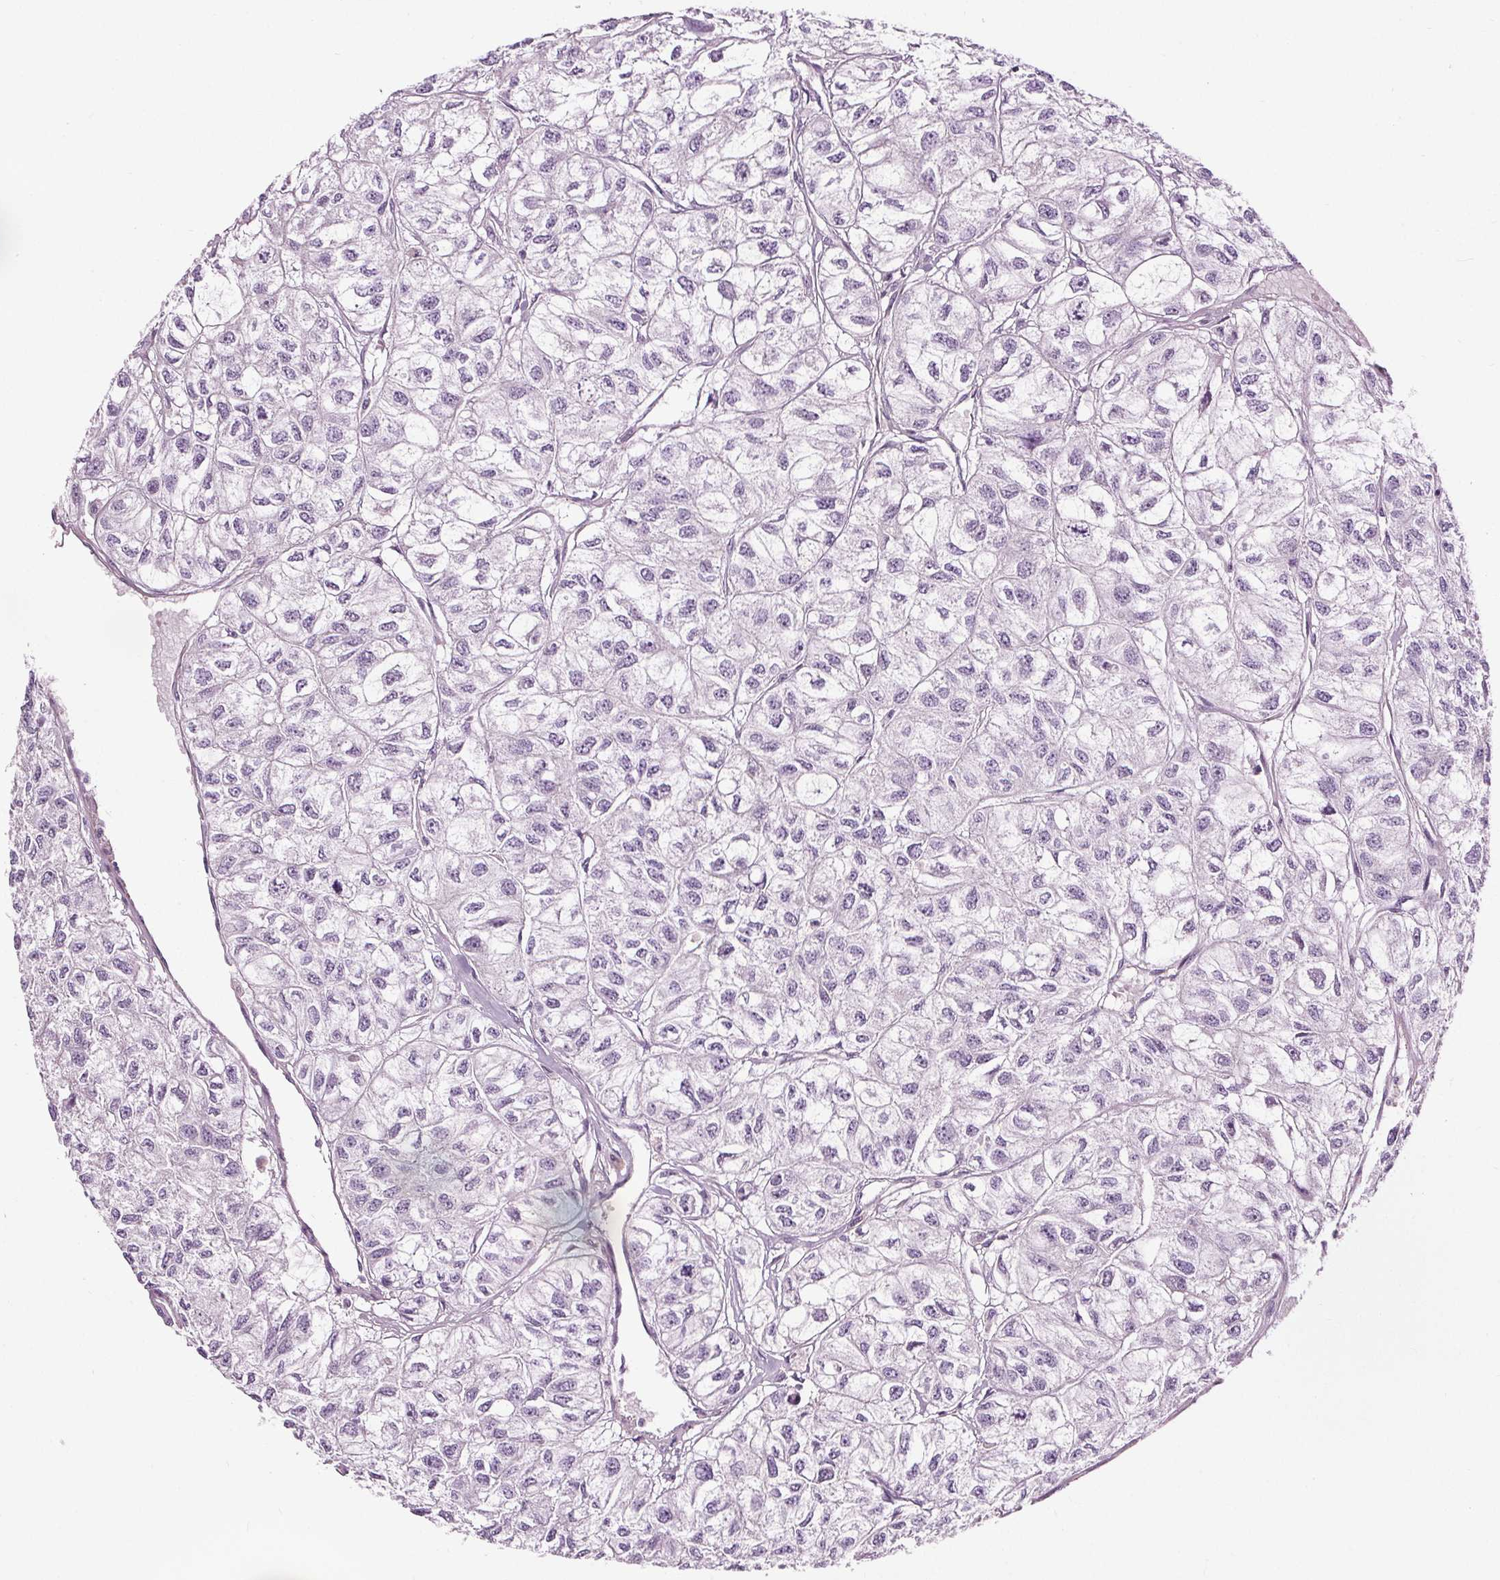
{"staining": {"intensity": "negative", "quantity": "none", "location": "none"}, "tissue": "renal cancer", "cell_type": "Tumor cells", "image_type": "cancer", "snomed": [{"axis": "morphology", "description": "Adenocarcinoma, NOS"}, {"axis": "topography", "description": "Kidney"}], "caption": "Immunohistochemistry of human renal adenocarcinoma displays no positivity in tumor cells.", "gene": "RASA1", "patient": {"sex": "male", "age": 56}}